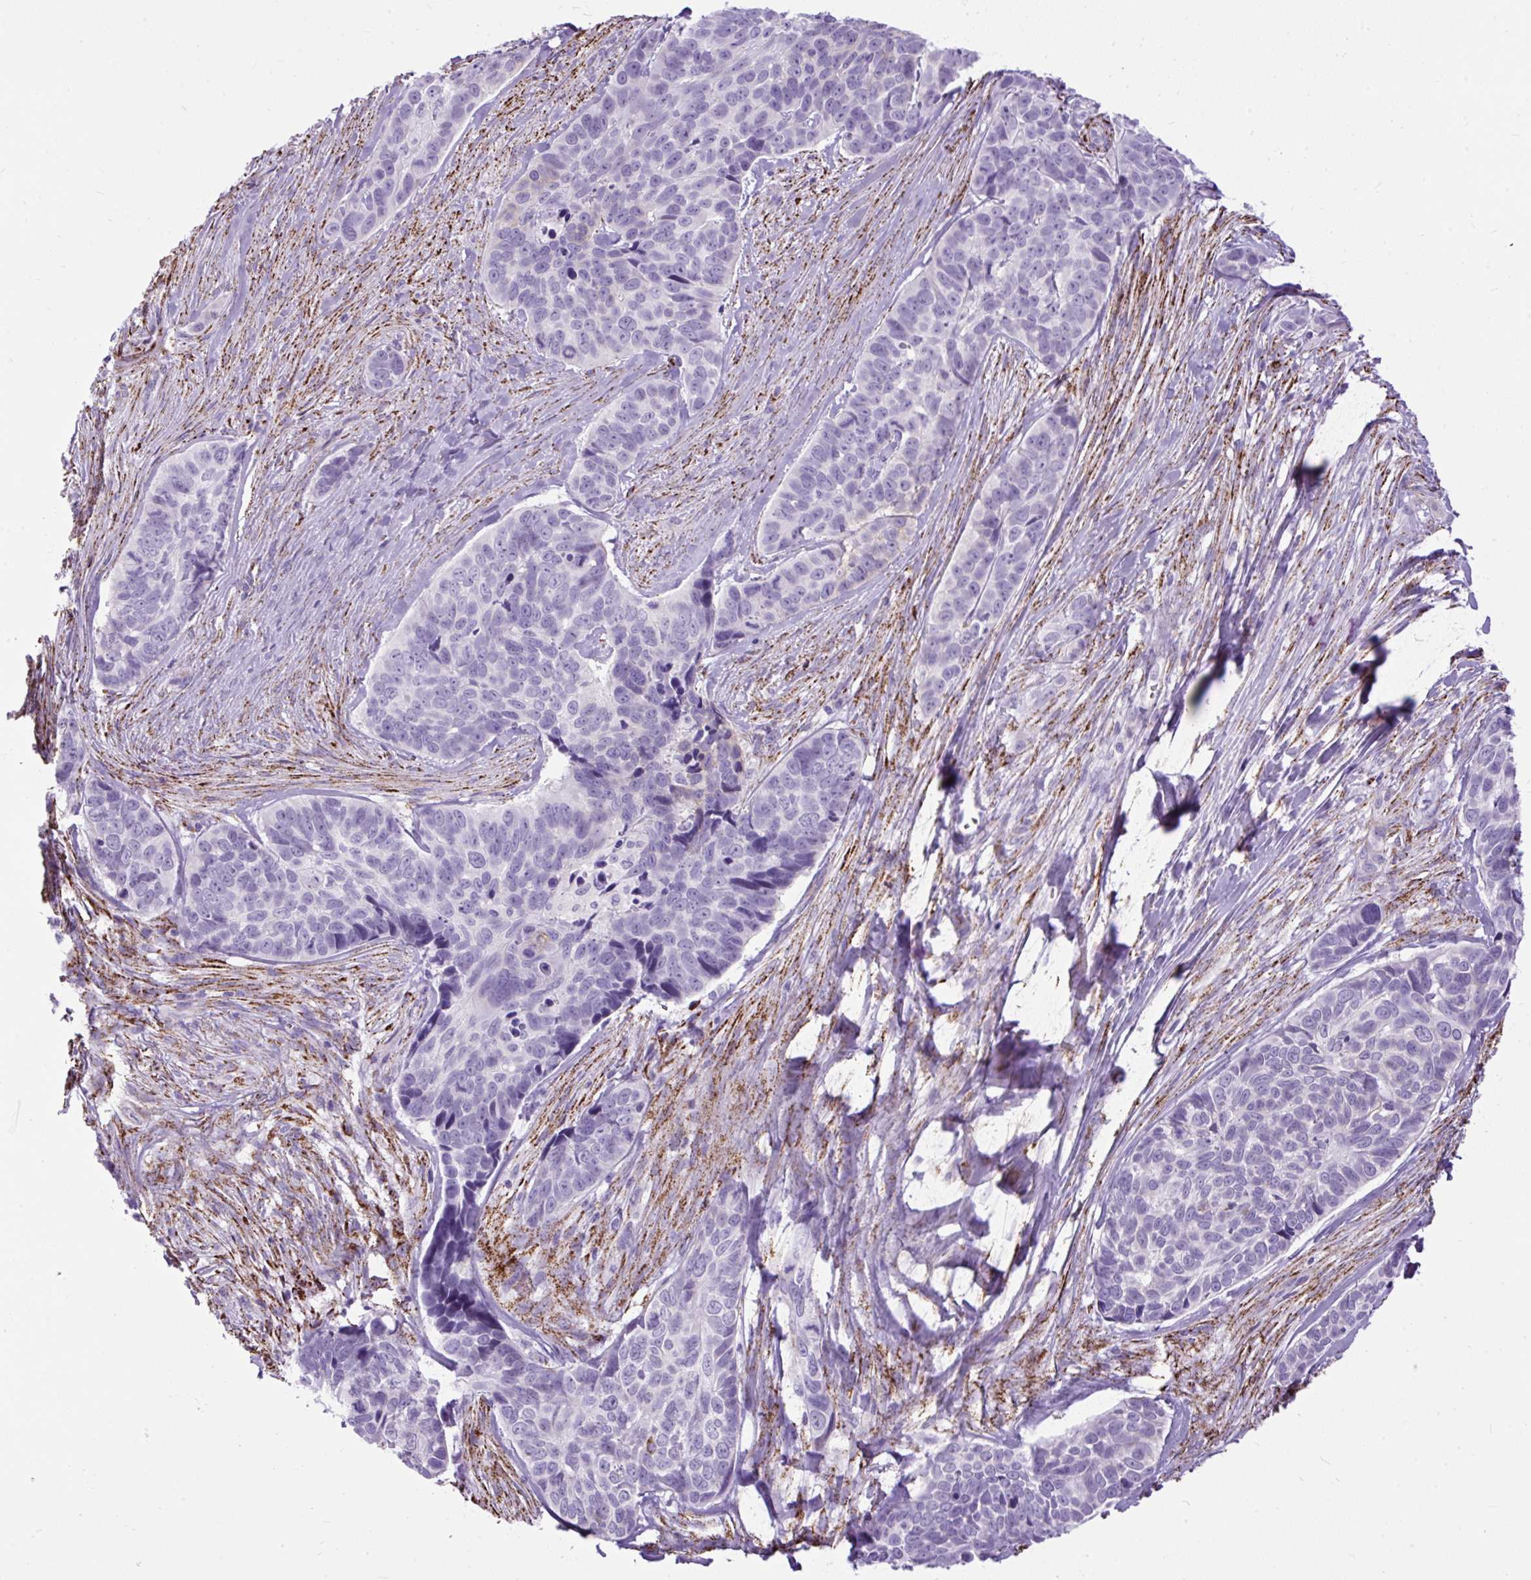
{"staining": {"intensity": "negative", "quantity": "none", "location": "none"}, "tissue": "skin cancer", "cell_type": "Tumor cells", "image_type": "cancer", "snomed": [{"axis": "morphology", "description": "Basal cell carcinoma"}, {"axis": "topography", "description": "Skin"}], "caption": "This is an IHC micrograph of human skin cancer. There is no positivity in tumor cells.", "gene": "ZNF256", "patient": {"sex": "female", "age": 82}}